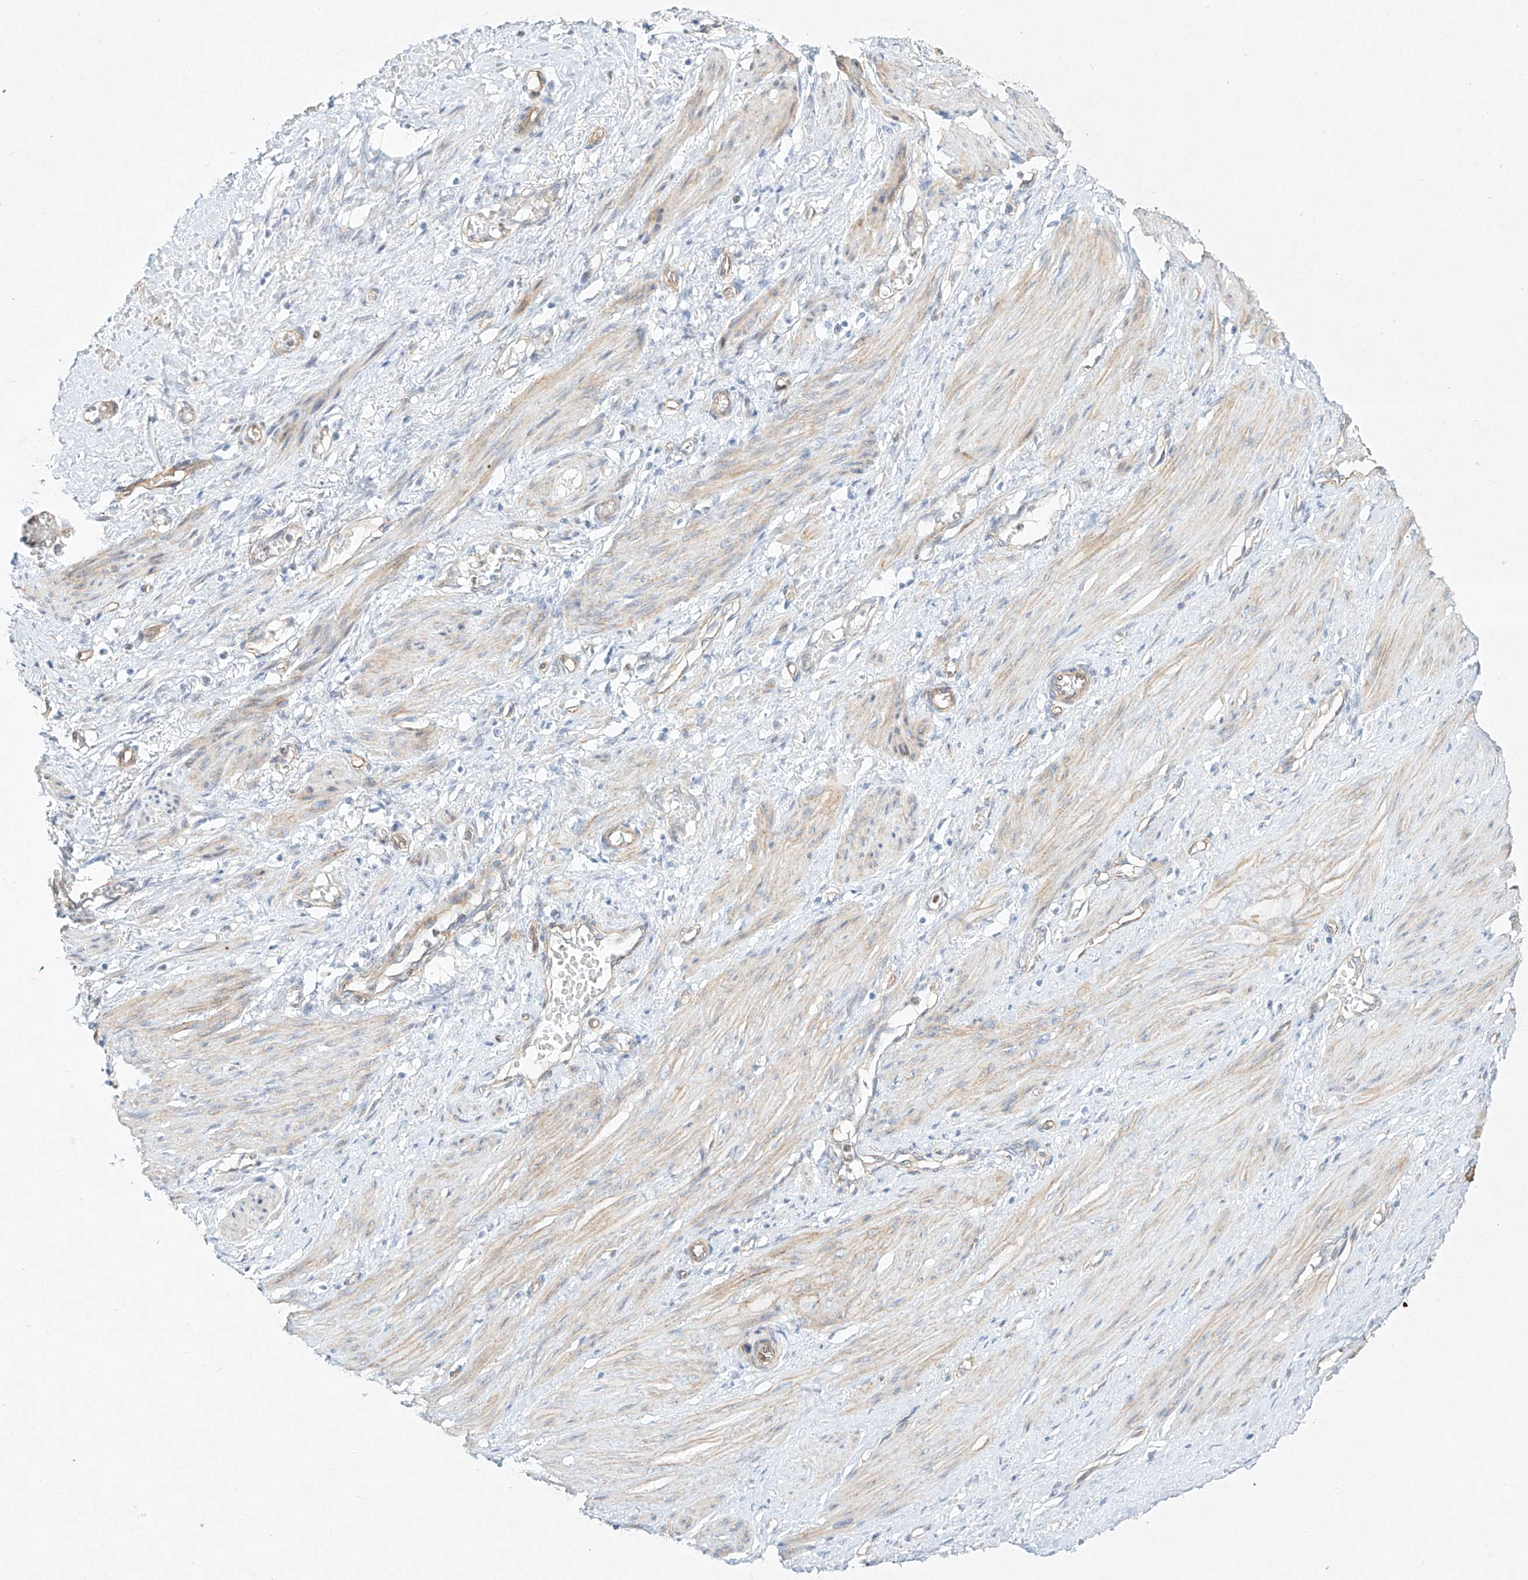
{"staining": {"intensity": "weak", "quantity": "25%-75%", "location": "cytoplasmic/membranous"}, "tissue": "smooth muscle", "cell_type": "Smooth muscle cells", "image_type": "normal", "snomed": [{"axis": "morphology", "description": "Normal tissue, NOS"}, {"axis": "topography", "description": "Endometrium"}], "caption": "An IHC histopathology image of unremarkable tissue is shown. Protein staining in brown labels weak cytoplasmic/membranous positivity in smooth muscle within smooth muscle cells.", "gene": "REEP2", "patient": {"sex": "female", "age": 33}}